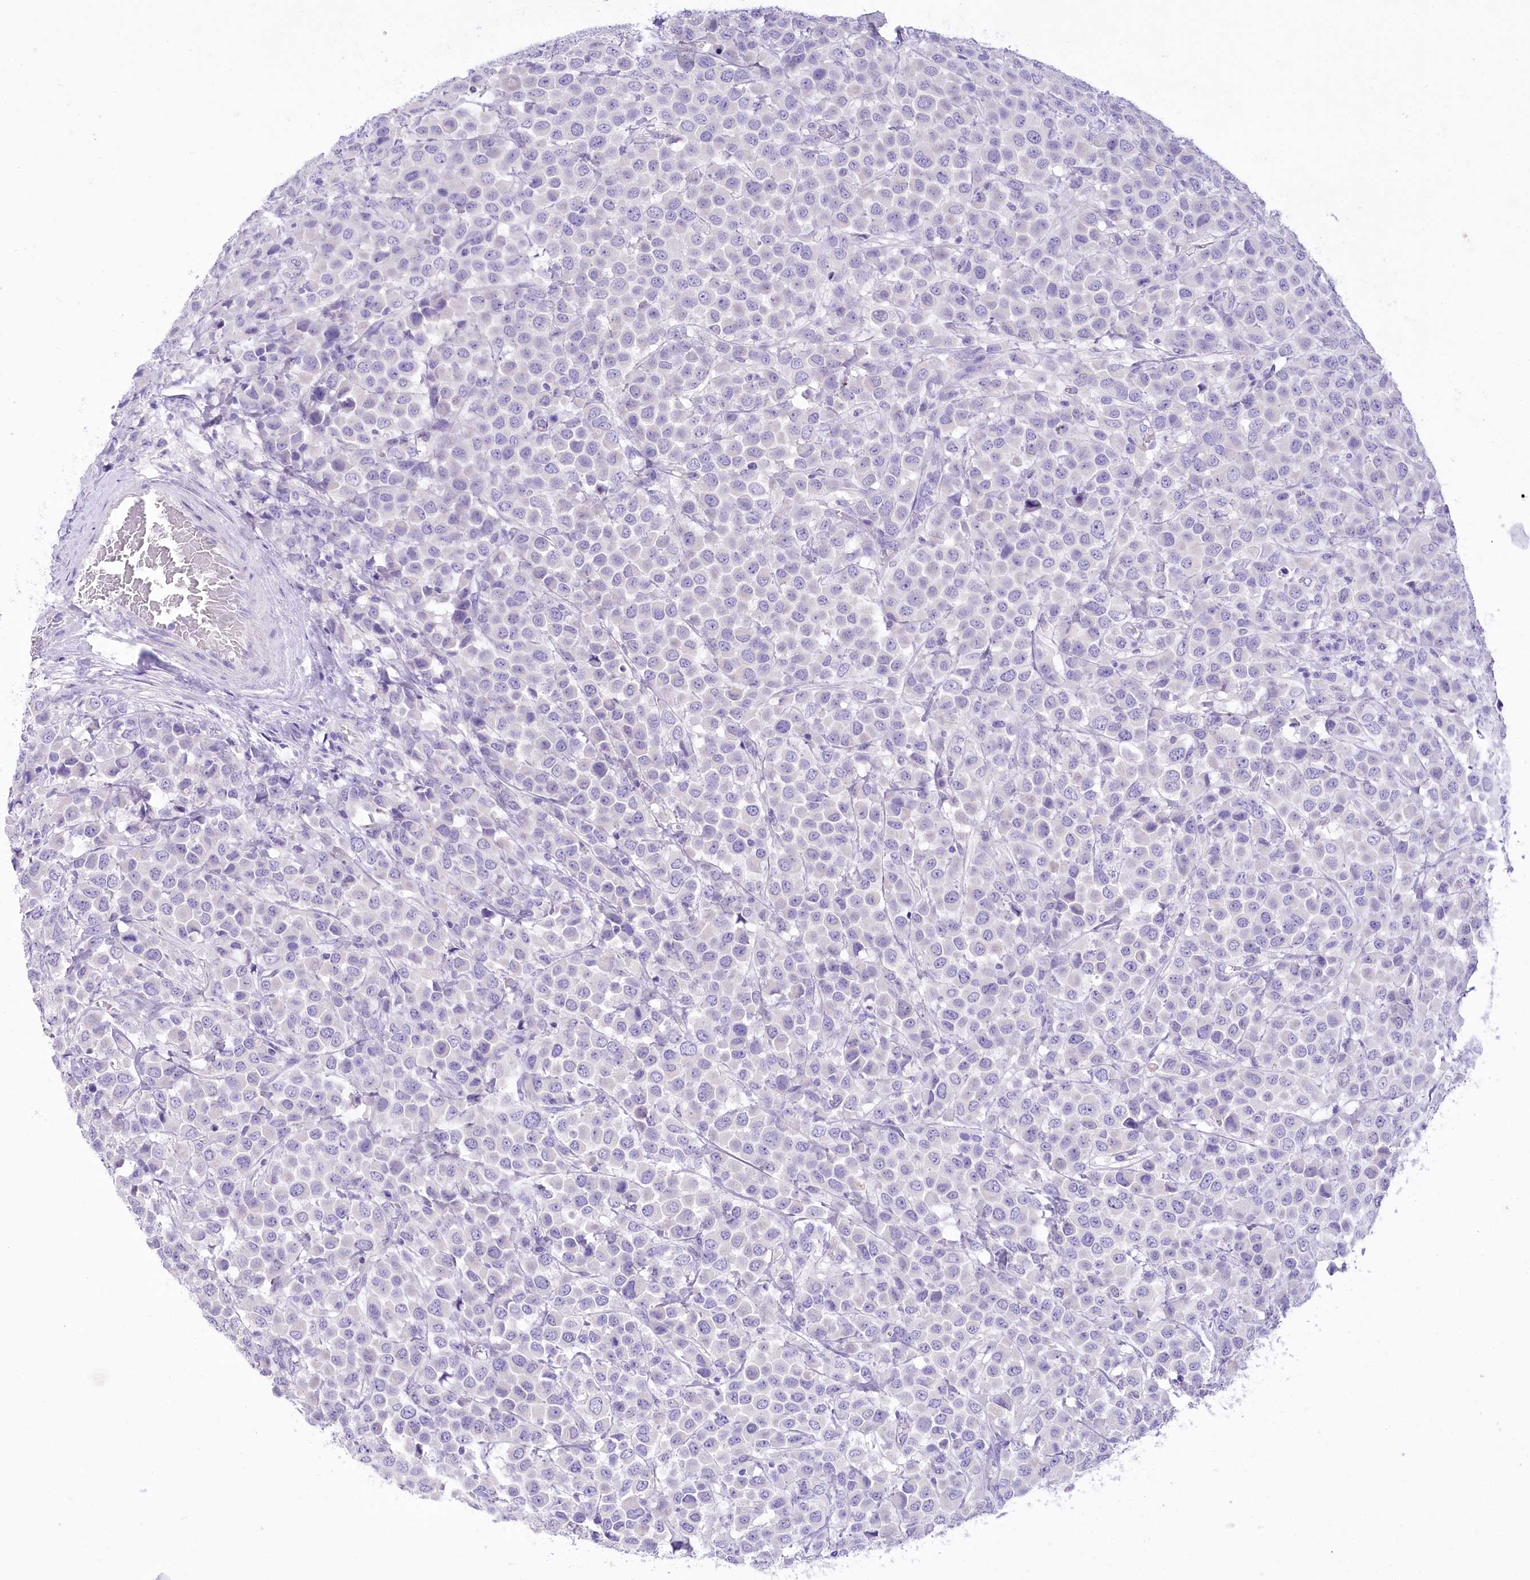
{"staining": {"intensity": "negative", "quantity": "none", "location": "none"}, "tissue": "breast cancer", "cell_type": "Tumor cells", "image_type": "cancer", "snomed": [{"axis": "morphology", "description": "Duct carcinoma"}, {"axis": "topography", "description": "Breast"}], "caption": "Tumor cells are negative for brown protein staining in breast invasive ductal carcinoma.", "gene": "PBLD", "patient": {"sex": "female", "age": 61}}